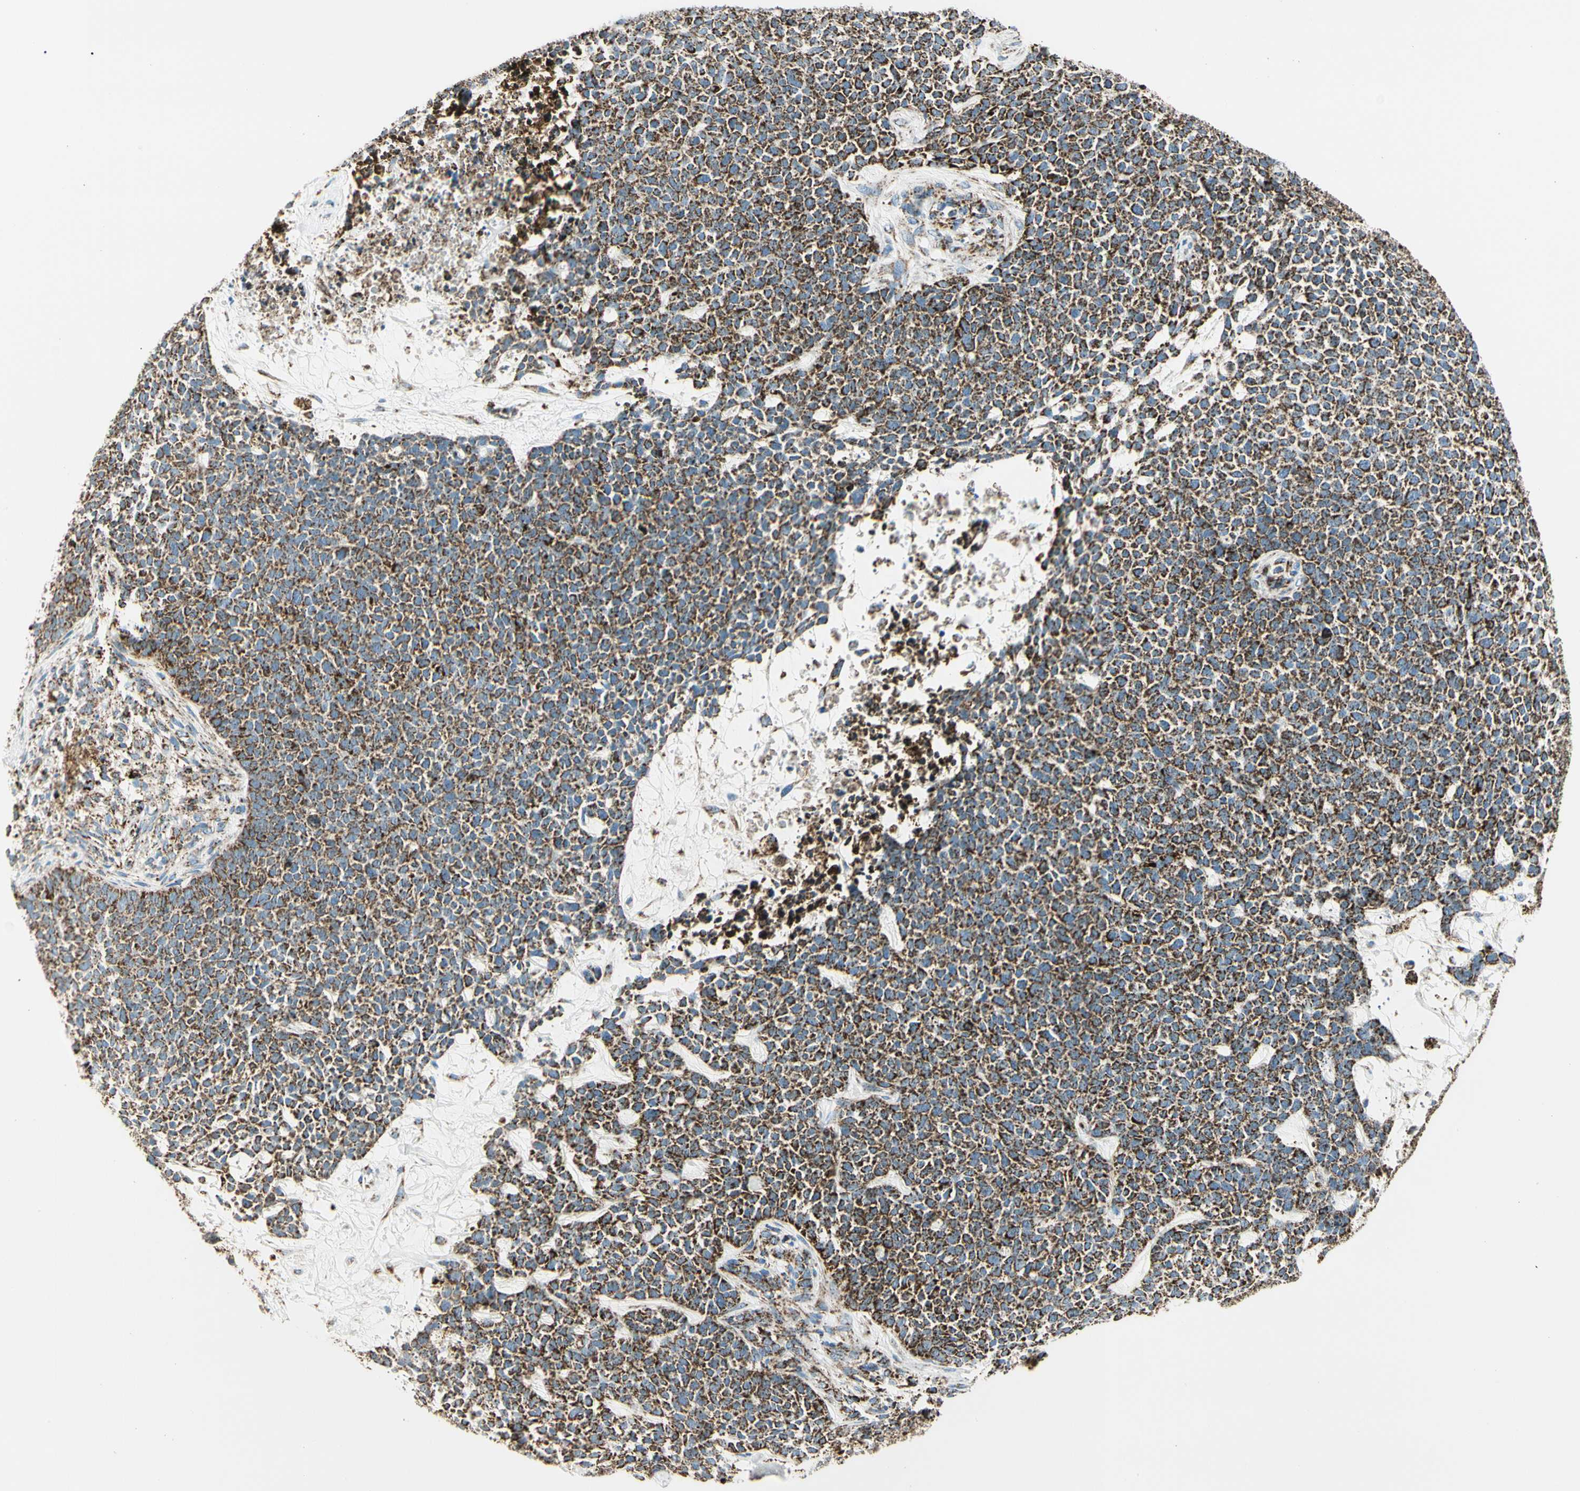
{"staining": {"intensity": "strong", "quantity": ">75%", "location": "cytoplasmic/membranous"}, "tissue": "skin cancer", "cell_type": "Tumor cells", "image_type": "cancer", "snomed": [{"axis": "morphology", "description": "Basal cell carcinoma"}, {"axis": "topography", "description": "Skin"}], "caption": "Human basal cell carcinoma (skin) stained with a brown dye displays strong cytoplasmic/membranous positive expression in about >75% of tumor cells.", "gene": "ME2", "patient": {"sex": "female", "age": 84}}